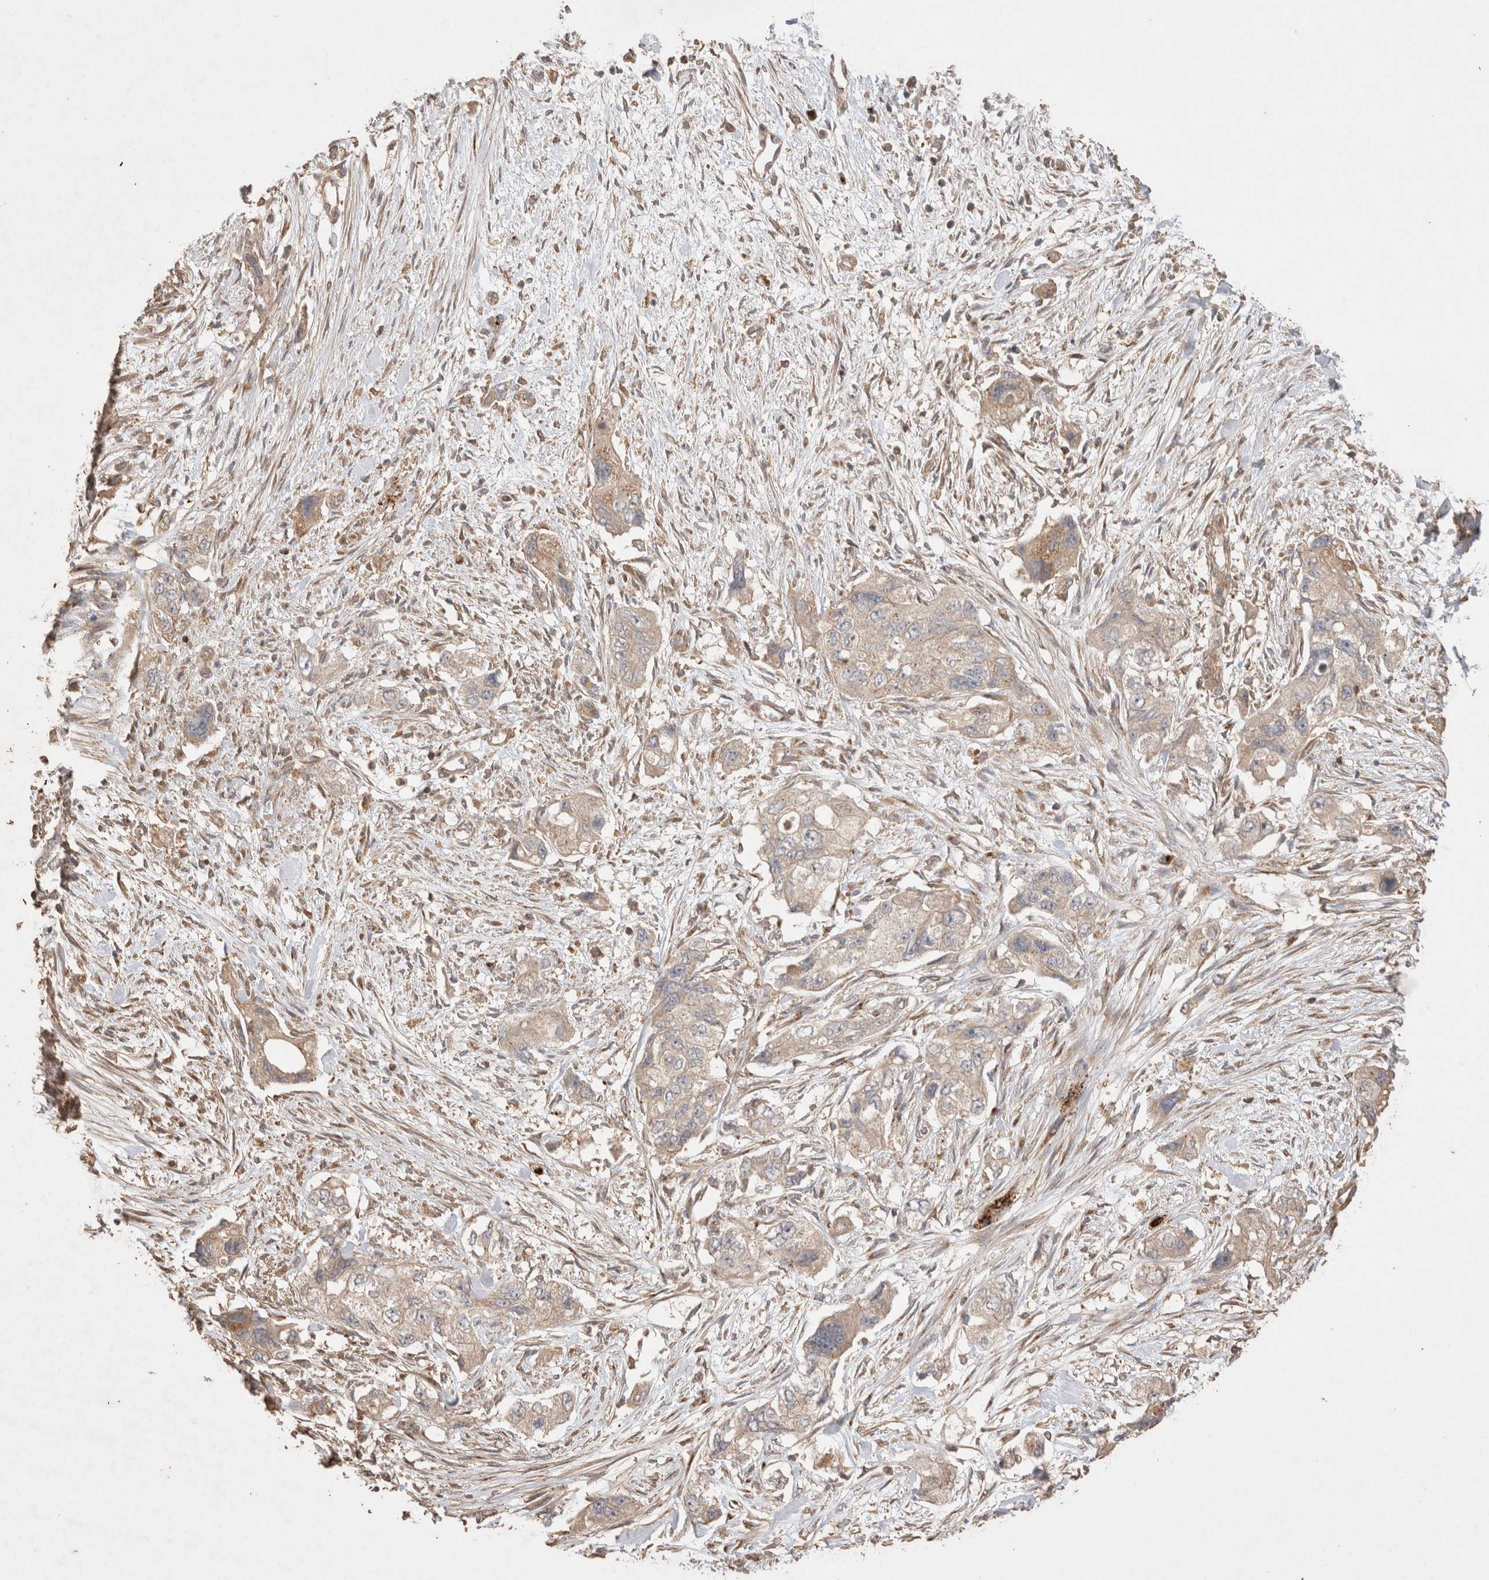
{"staining": {"intensity": "weak", "quantity": "25%-75%", "location": "cytoplasmic/membranous"}, "tissue": "pancreatic cancer", "cell_type": "Tumor cells", "image_type": "cancer", "snomed": [{"axis": "morphology", "description": "Adenocarcinoma, NOS"}, {"axis": "topography", "description": "Pancreas"}], "caption": "IHC (DAB (3,3'-diaminobenzidine)) staining of human pancreatic cancer (adenocarcinoma) exhibits weak cytoplasmic/membranous protein expression in about 25%-75% of tumor cells. (brown staining indicates protein expression, while blue staining denotes nuclei).", "gene": "SNX31", "patient": {"sex": "female", "age": 73}}